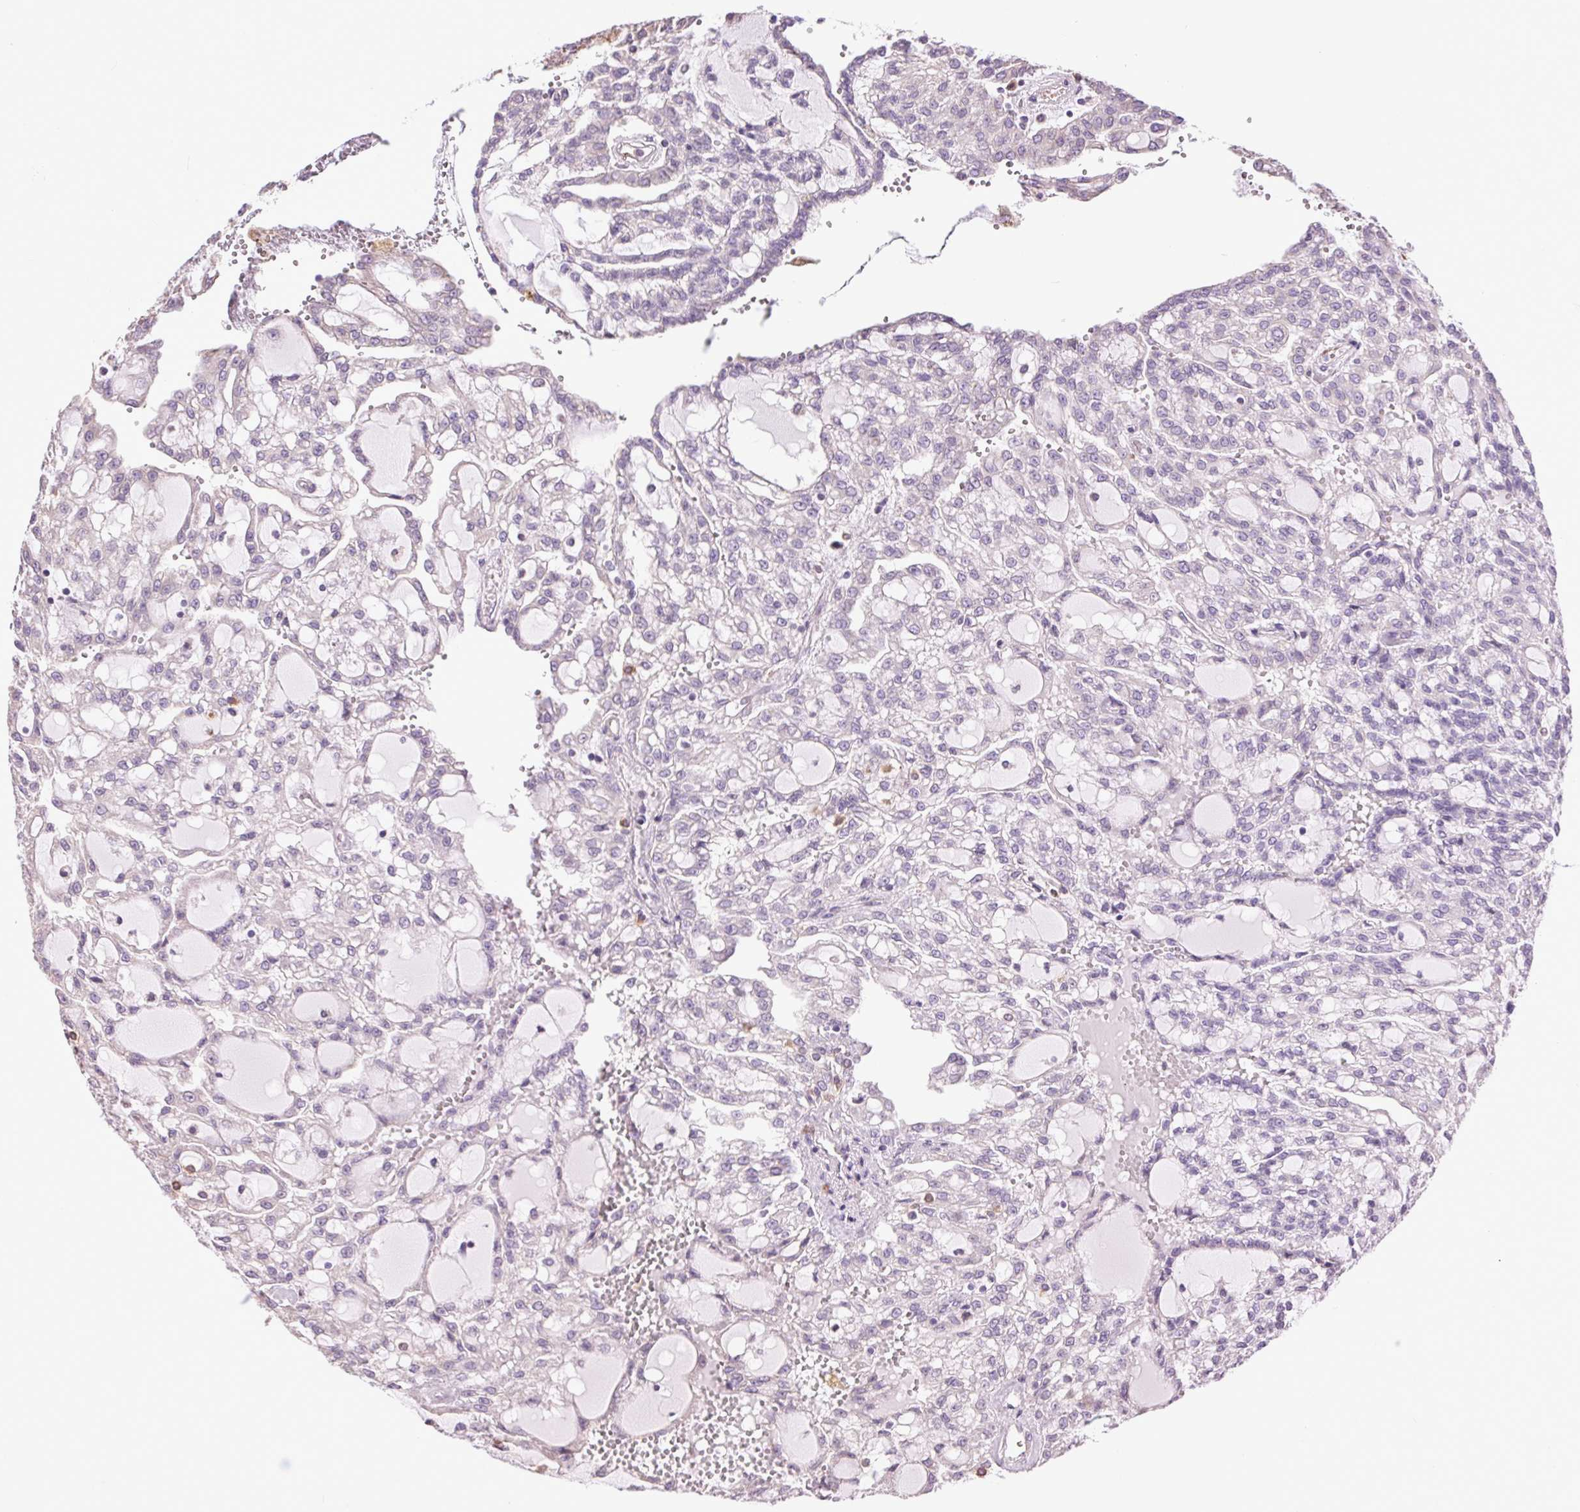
{"staining": {"intensity": "negative", "quantity": "none", "location": "none"}, "tissue": "renal cancer", "cell_type": "Tumor cells", "image_type": "cancer", "snomed": [{"axis": "morphology", "description": "Adenocarcinoma, NOS"}, {"axis": "topography", "description": "Kidney"}], "caption": "Adenocarcinoma (renal) stained for a protein using immunohistochemistry (IHC) exhibits no positivity tumor cells.", "gene": "SNX31", "patient": {"sex": "male", "age": 63}}